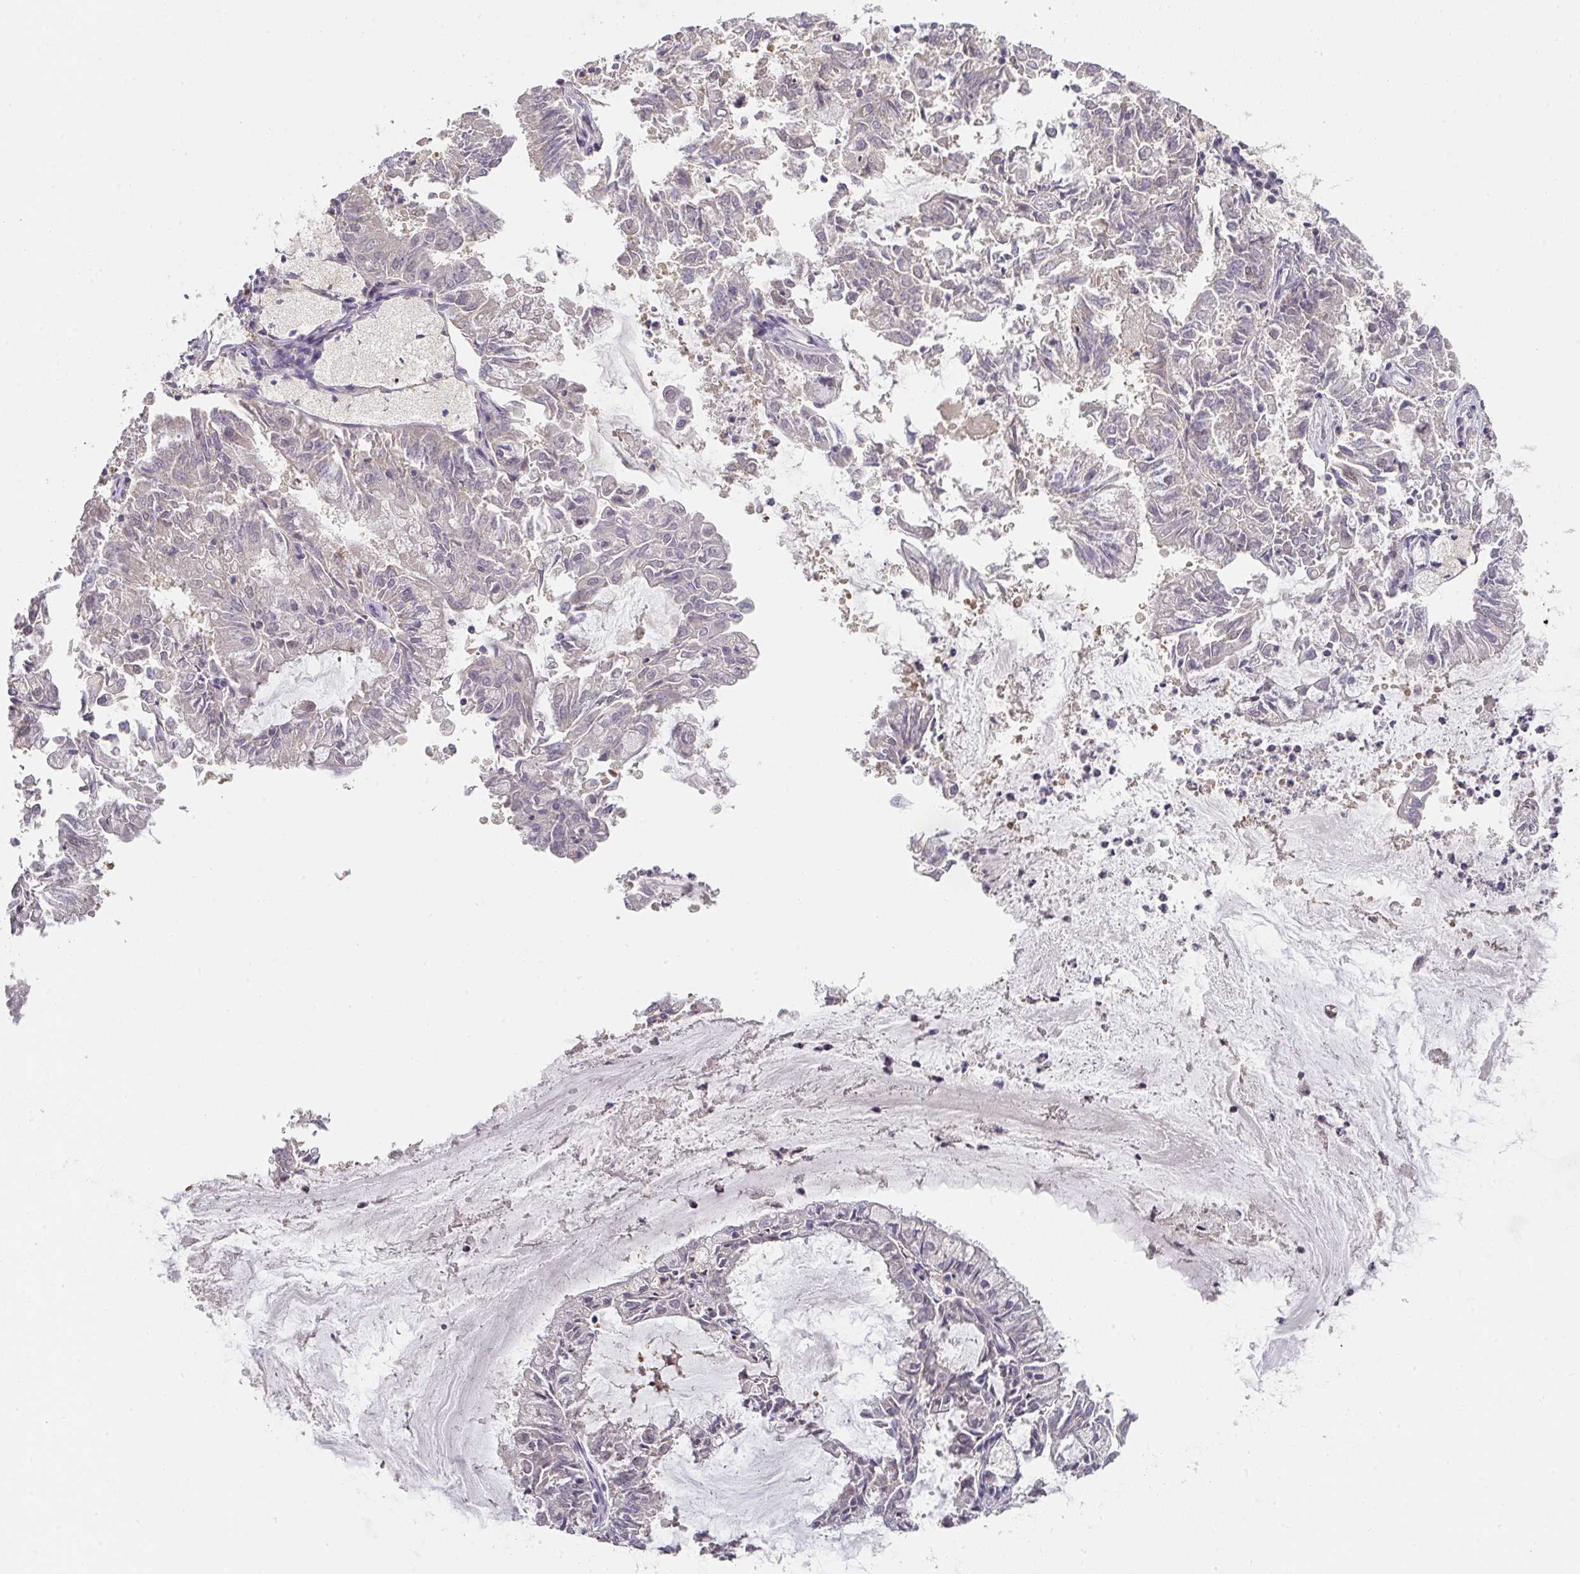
{"staining": {"intensity": "negative", "quantity": "none", "location": "none"}, "tissue": "endometrial cancer", "cell_type": "Tumor cells", "image_type": "cancer", "snomed": [{"axis": "morphology", "description": "Adenocarcinoma, NOS"}, {"axis": "topography", "description": "Endometrium"}], "caption": "This is an immunohistochemistry (IHC) photomicrograph of adenocarcinoma (endometrial). There is no staining in tumor cells.", "gene": "FOXN4", "patient": {"sex": "female", "age": 57}}